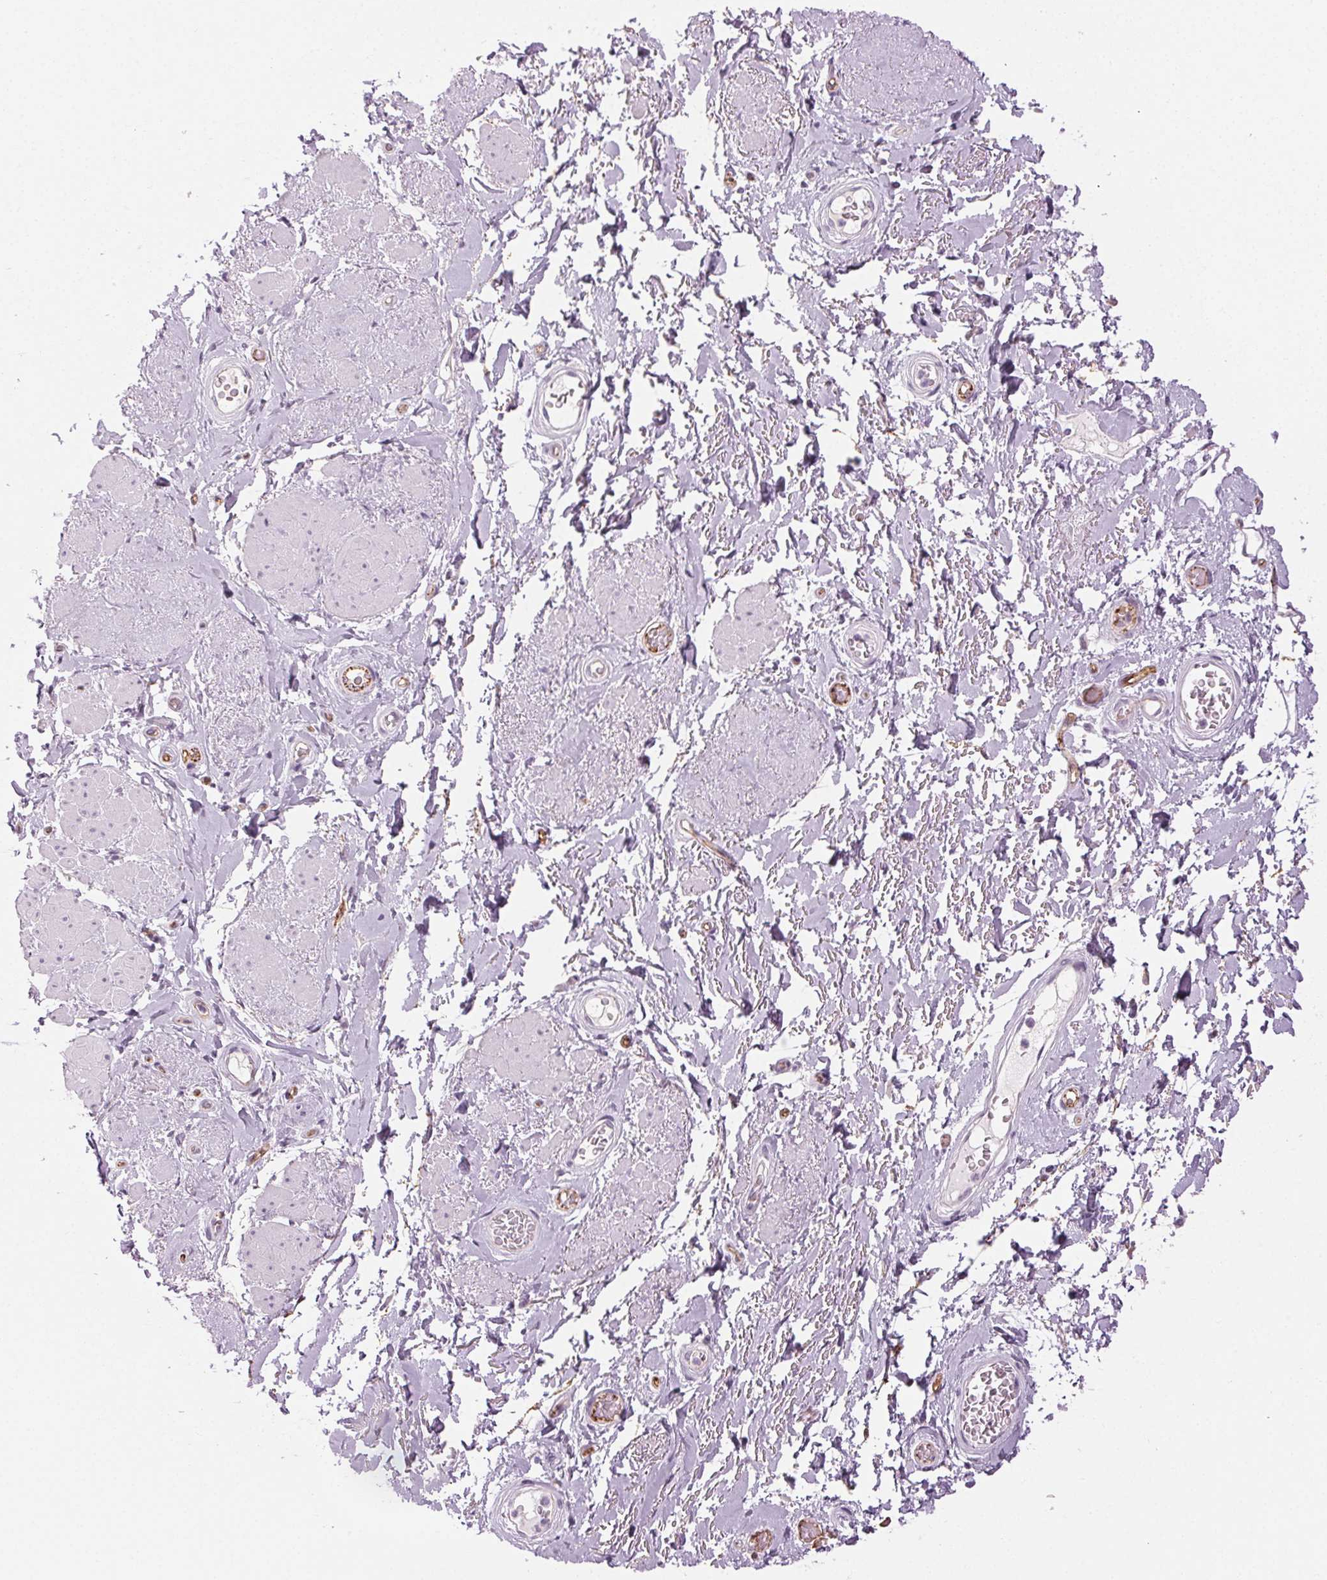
{"staining": {"intensity": "moderate", "quantity": "25%-75%", "location": "cytoplasmic/membranous"}, "tissue": "adipose tissue", "cell_type": "Adipocytes", "image_type": "normal", "snomed": [{"axis": "morphology", "description": "Normal tissue, NOS"}, {"axis": "topography", "description": "Anal"}, {"axis": "topography", "description": "Peripheral nerve tissue"}], "caption": "Protein expression analysis of unremarkable adipose tissue exhibits moderate cytoplasmic/membranous staining in approximately 25%-75% of adipocytes. (IHC, brightfield microscopy, high magnification).", "gene": "AIF1L", "patient": {"sex": "male", "age": 53}}